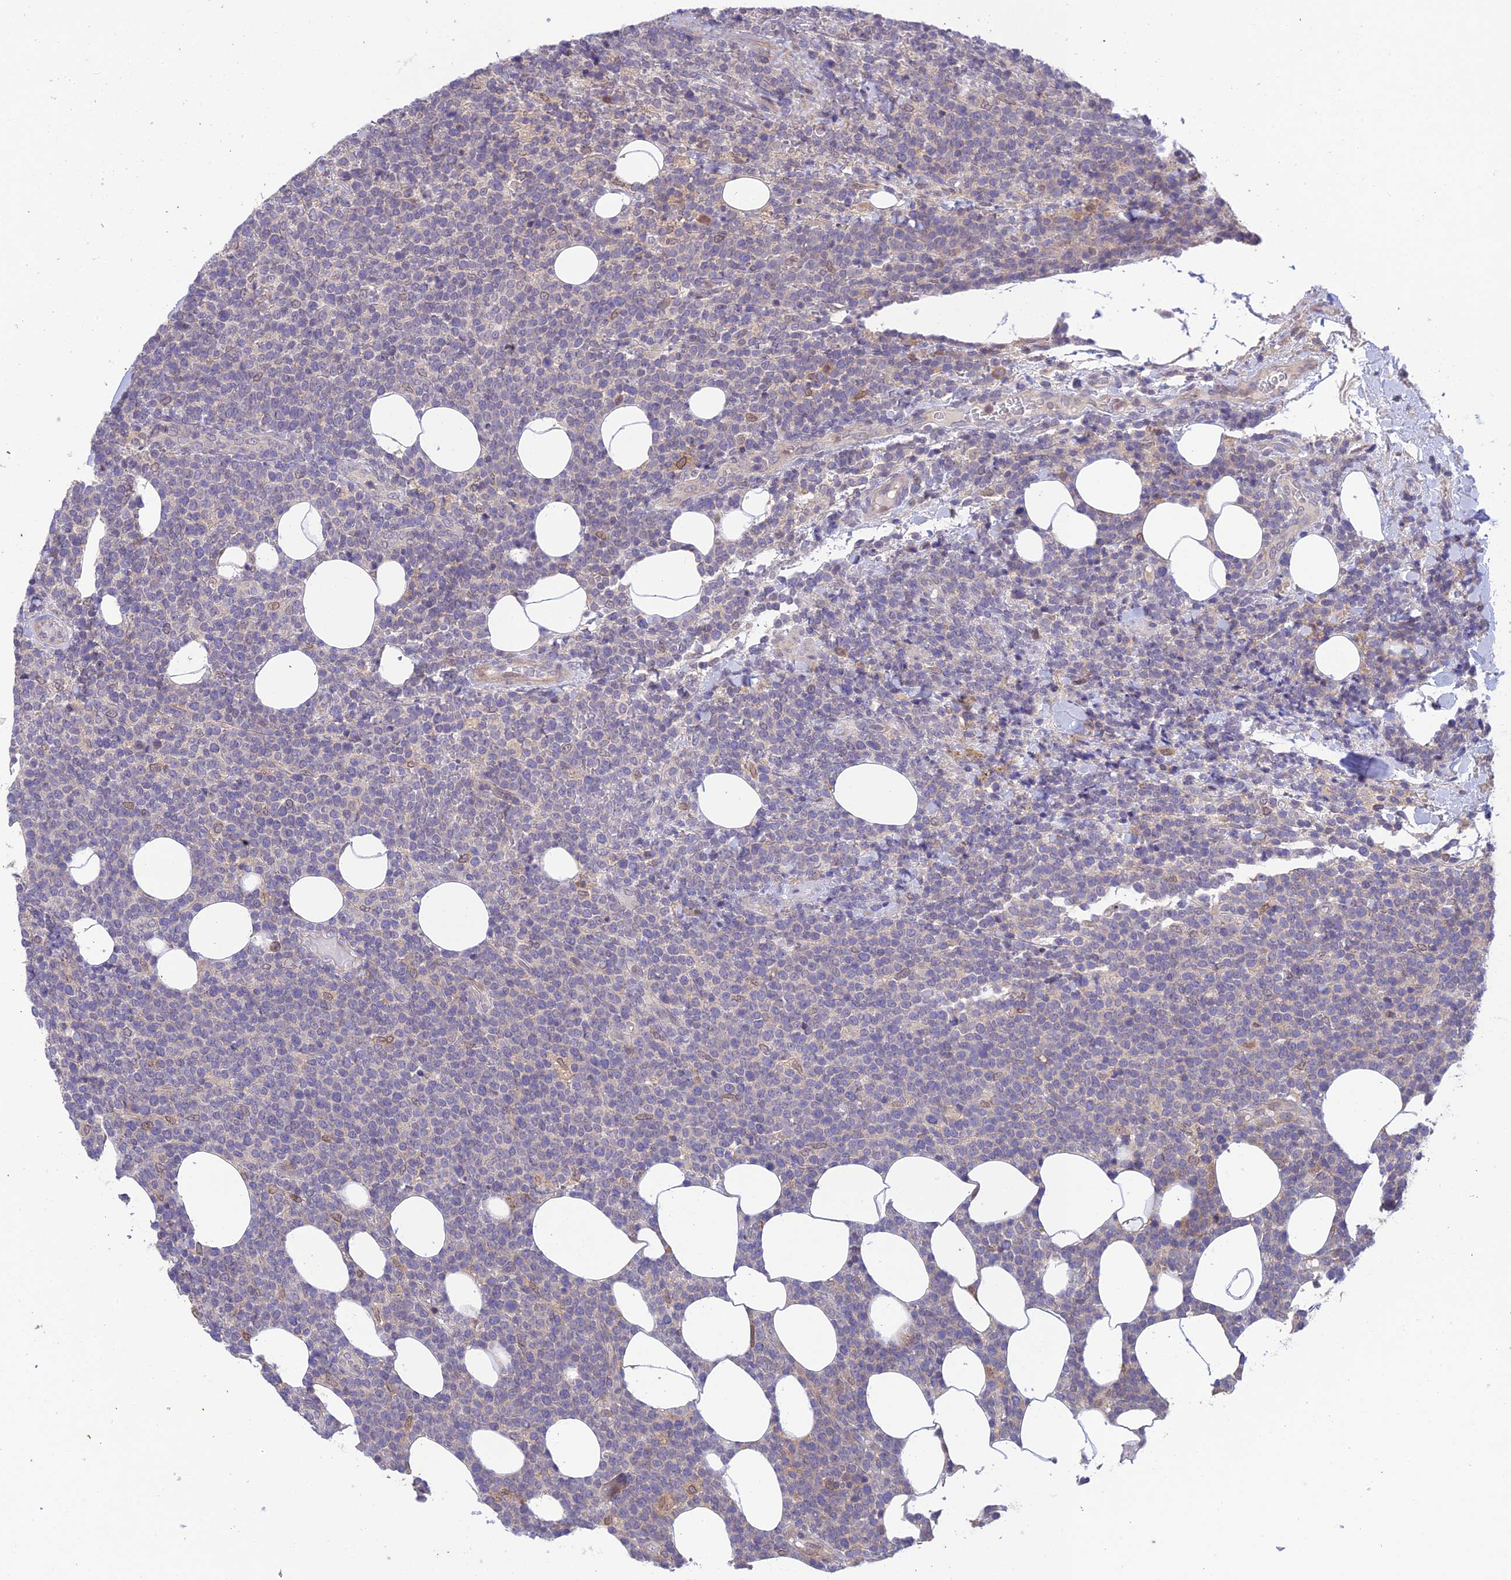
{"staining": {"intensity": "negative", "quantity": "none", "location": "none"}, "tissue": "lymphoma", "cell_type": "Tumor cells", "image_type": "cancer", "snomed": [{"axis": "morphology", "description": "Malignant lymphoma, non-Hodgkin's type, High grade"}, {"axis": "topography", "description": "Lymph node"}], "caption": "Tumor cells are negative for brown protein staining in lymphoma.", "gene": "BMT2", "patient": {"sex": "male", "age": 61}}